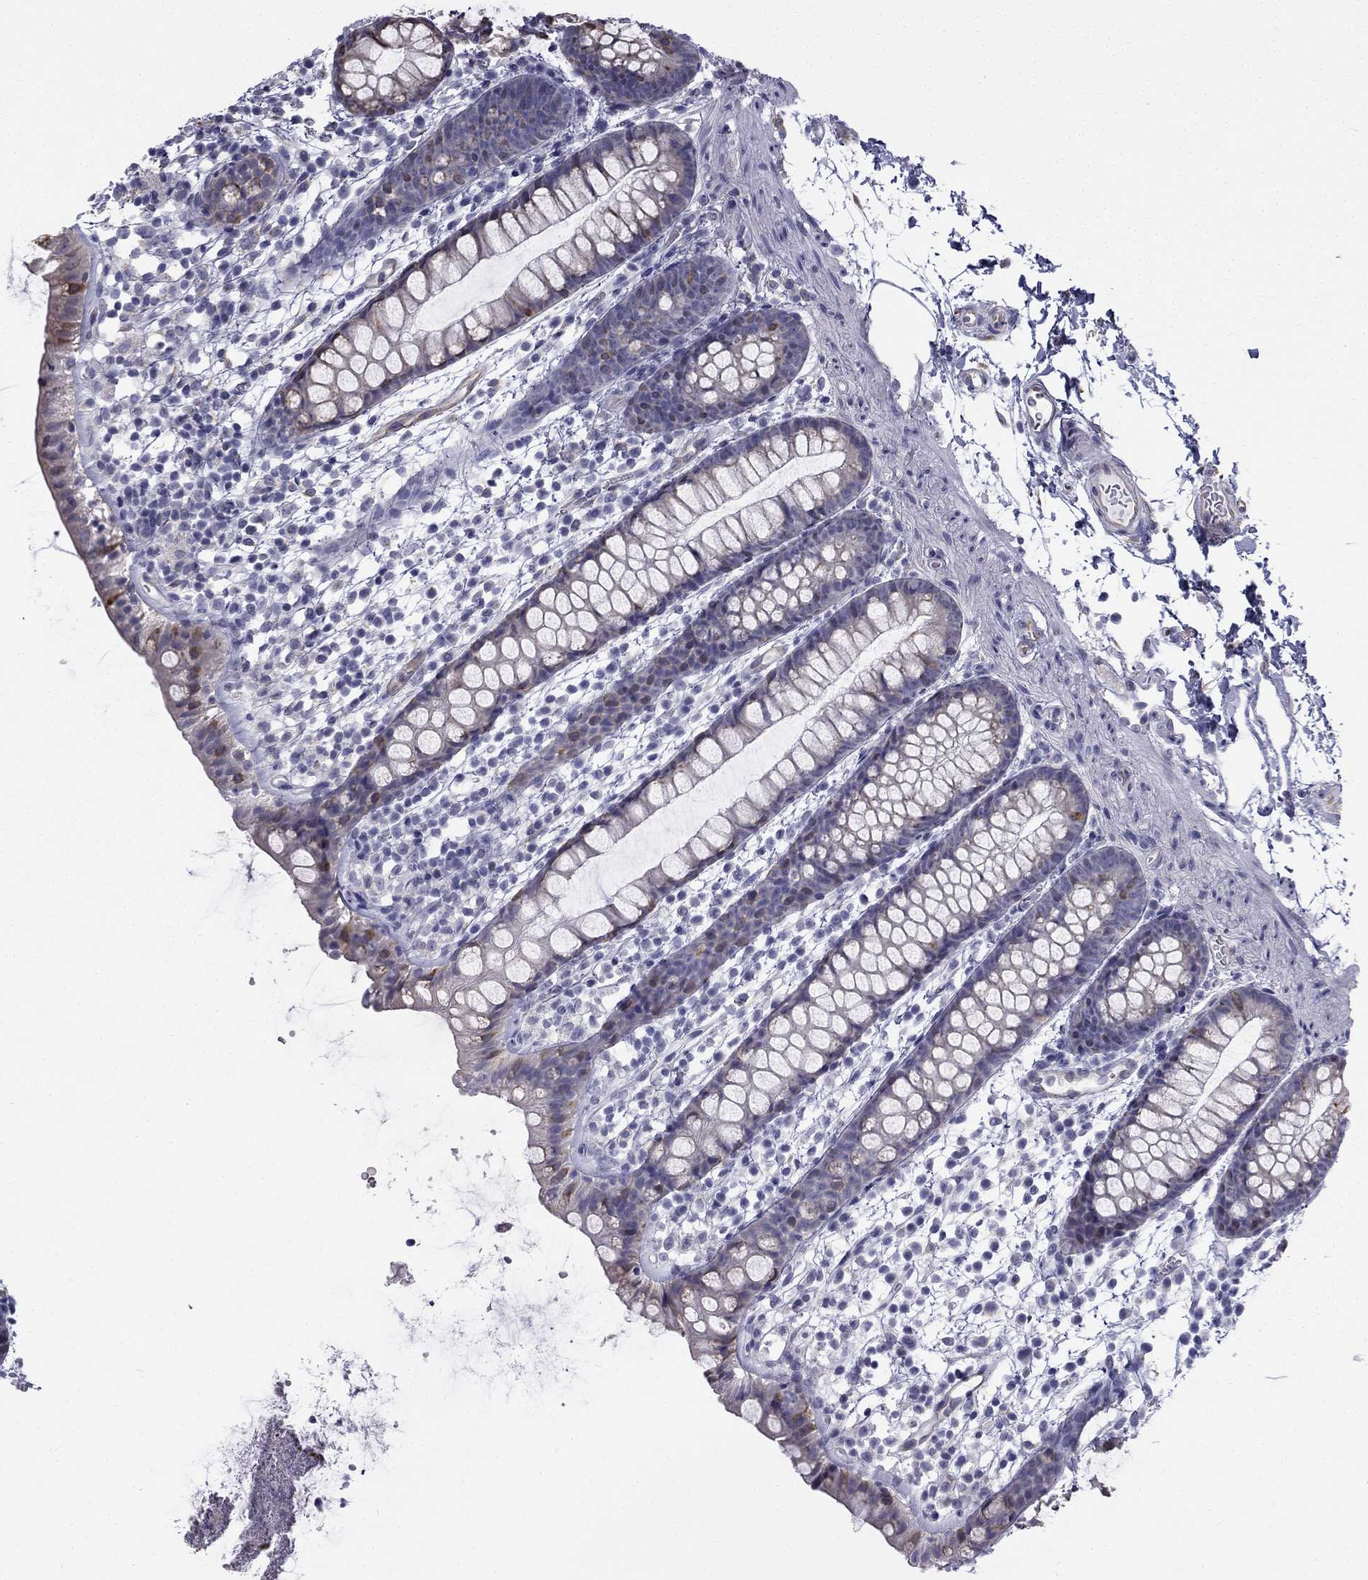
{"staining": {"intensity": "negative", "quantity": "none", "location": "none"}, "tissue": "rectum", "cell_type": "Glandular cells", "image_type": "normal", "snomed": [{"axis": "morphology", "description": "Normal tissue, NOS"}, {"axis": "topography", "description": "Rectum"}], "caption": "DAB (3,3'-diaminobenzidine) immunohistochemical staining of unremarkable rectum reveals no significant expression in glandular cells. Nuclei are stained in blue.", "gene": "CCDC40", "patient": {"sex": "male", "age": 57}}